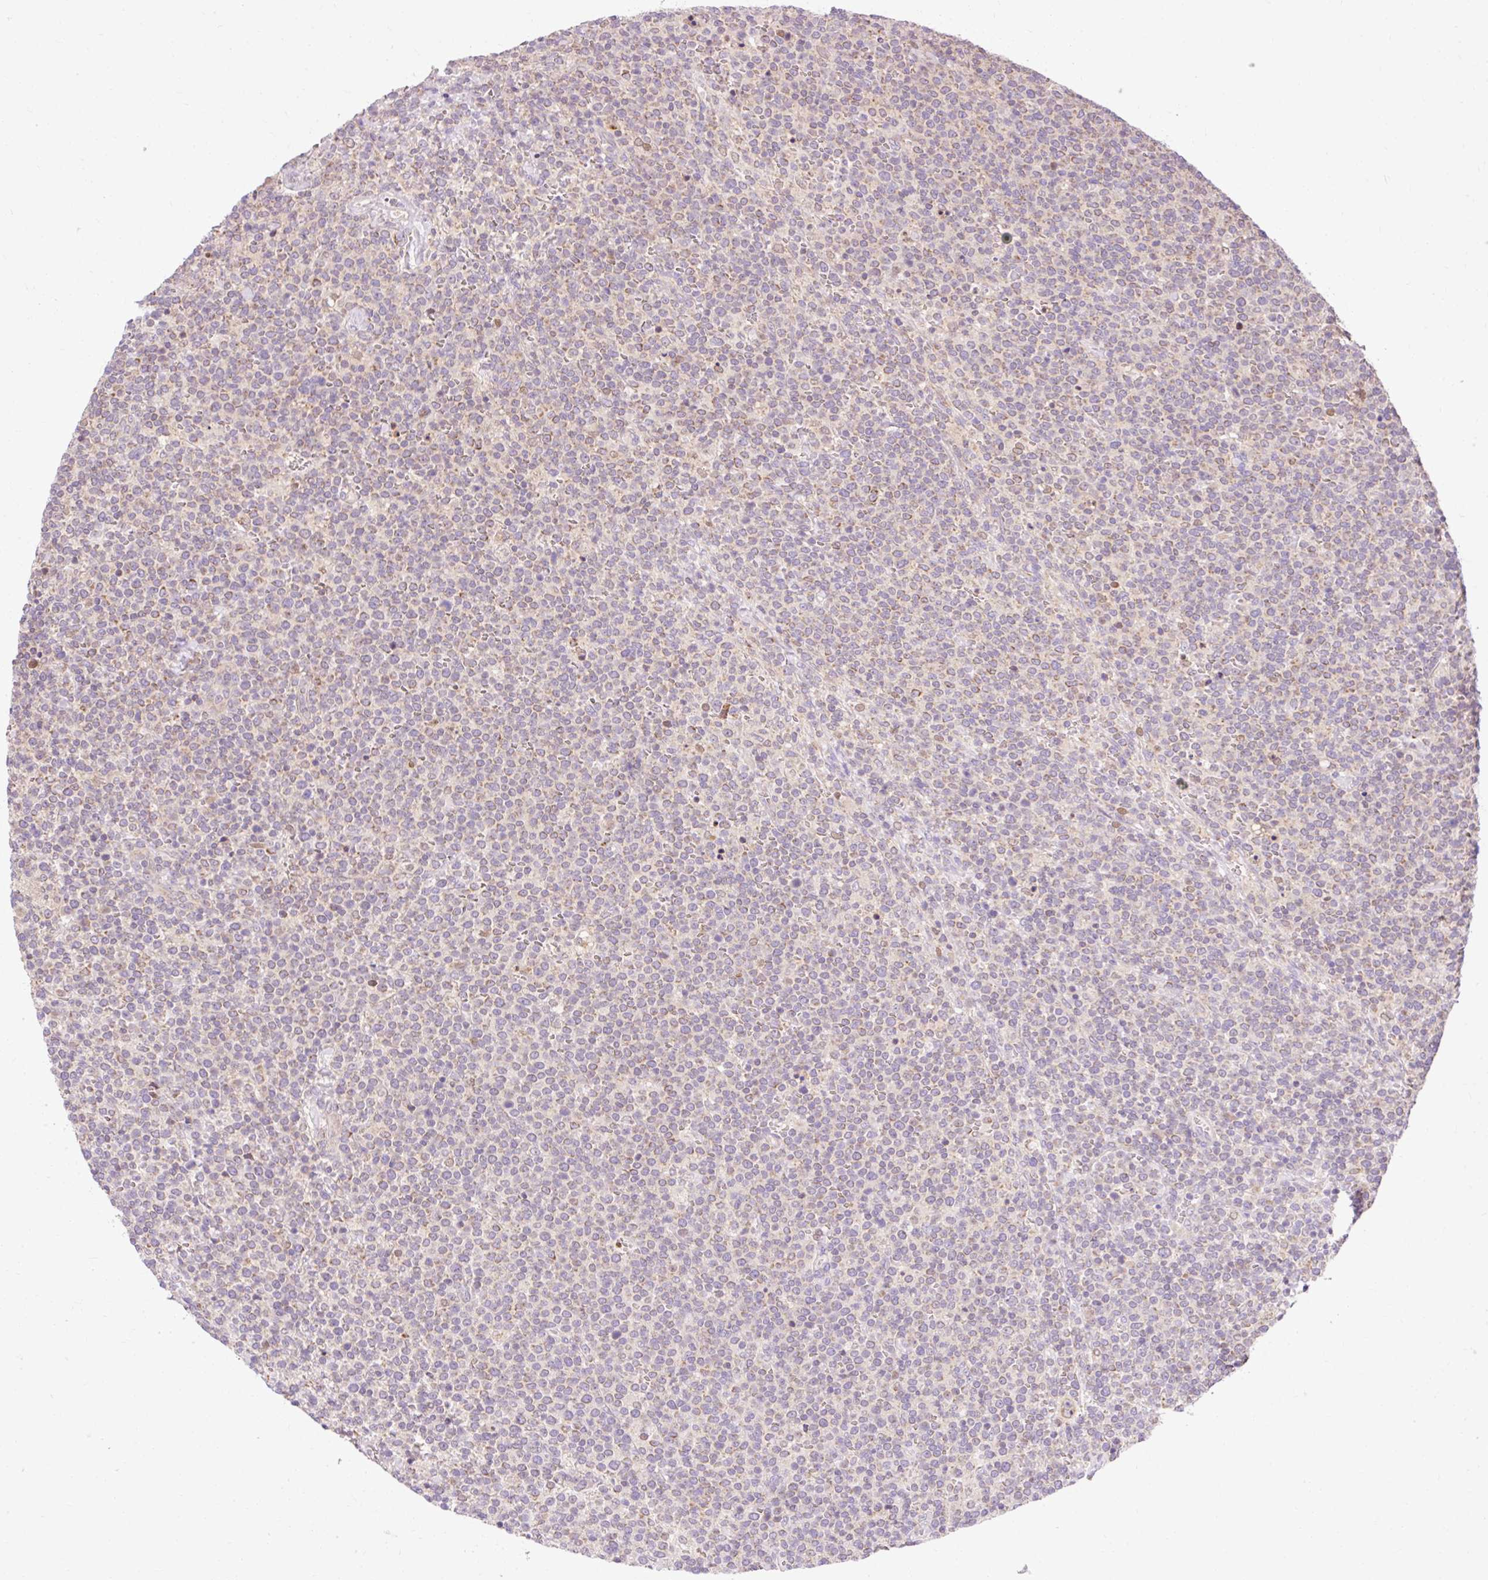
{"staining": {"intensity": "weak", "quantity": "25%-75%", "location": "cytoplasmic/membranous"}, "tissue": "lymphoma", "cell_type": "Tumor cells", "image_type": "cancer", "snomed": [{"axis": "morphology", "description": "Malignant lymphoma, non-Hodgkin's type, High grade"}, {"axis": "topography", "description": "Lymph node"}], "caption": "The image shows staining of high-grade malignant lymphoma, non-Hodgkin's type, revealing weak cytoplasmic/membranous protein staining (brown color) within tumor cells.", "gene": "IMMT", "patient": {"sex": "male", "age": 61}}